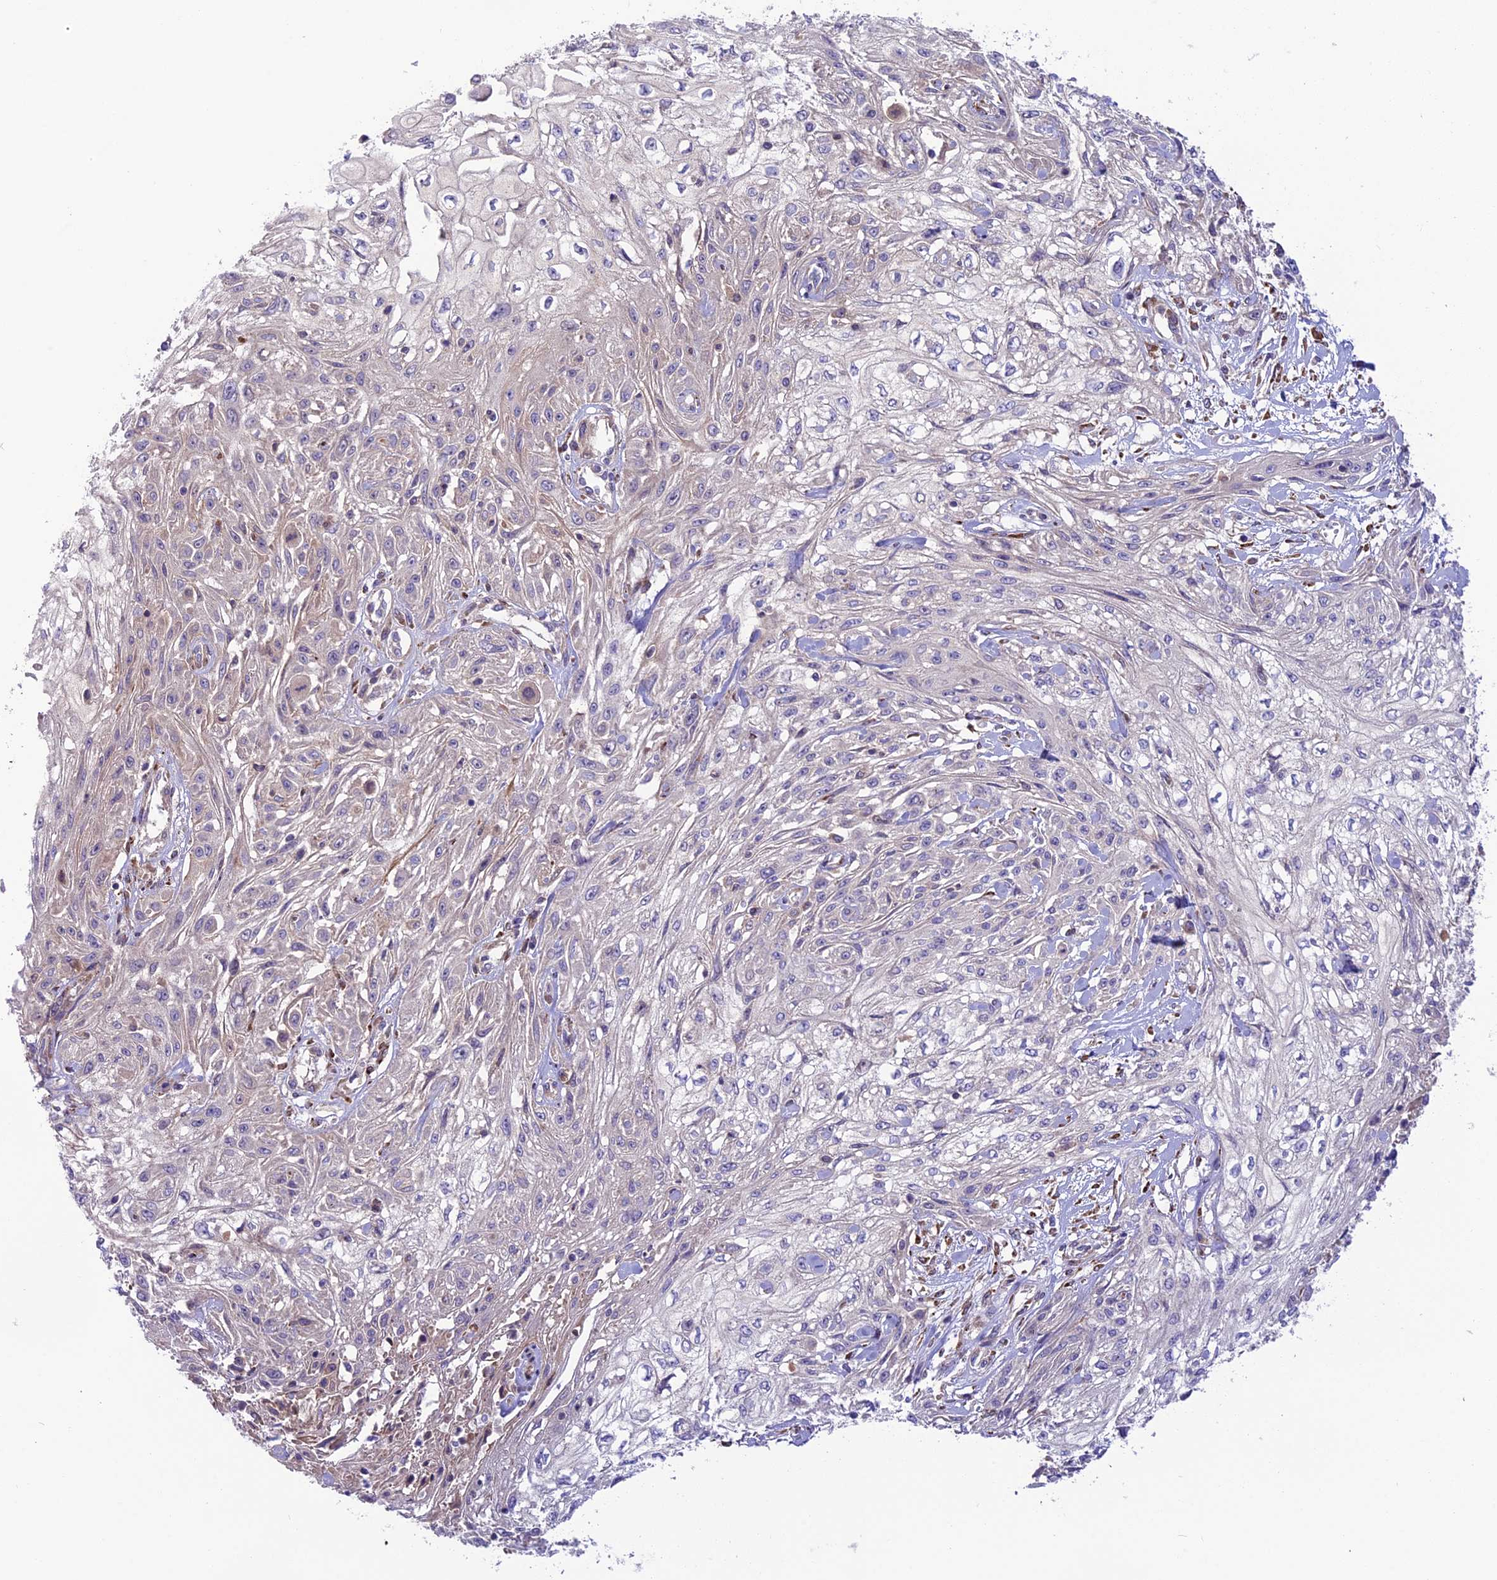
{"staining": {"intensity": "negative", "quantity": "none", "location": "none"}, "tissue": "skin cancer", "cell_type": "Tumor cells", "image_type": "cancer", "snomed": [{"axis": "morphology", "description": "Squamous cell carcinoma, NOS"}, {"axis": "morphology", "description": "Squamous cell carcinoma, metastatic, NOS"}, {"axis": "topography", "description": "Skin"}, {"axis": "topography", "description": "Lymph node"}], "caption": "A micrograph of human skin cancer (squamous cell carcinoma) is negative for staining in tumor cells. The staining was performed using DAB (3,3'-diaminobenzidine) to visualize the protein expression in brown, while the nuclei were stained in blue with hematoxylin (Magnification: 20x).", "gene": "COG8", "patient": {"sex": "male", "age": 75}}